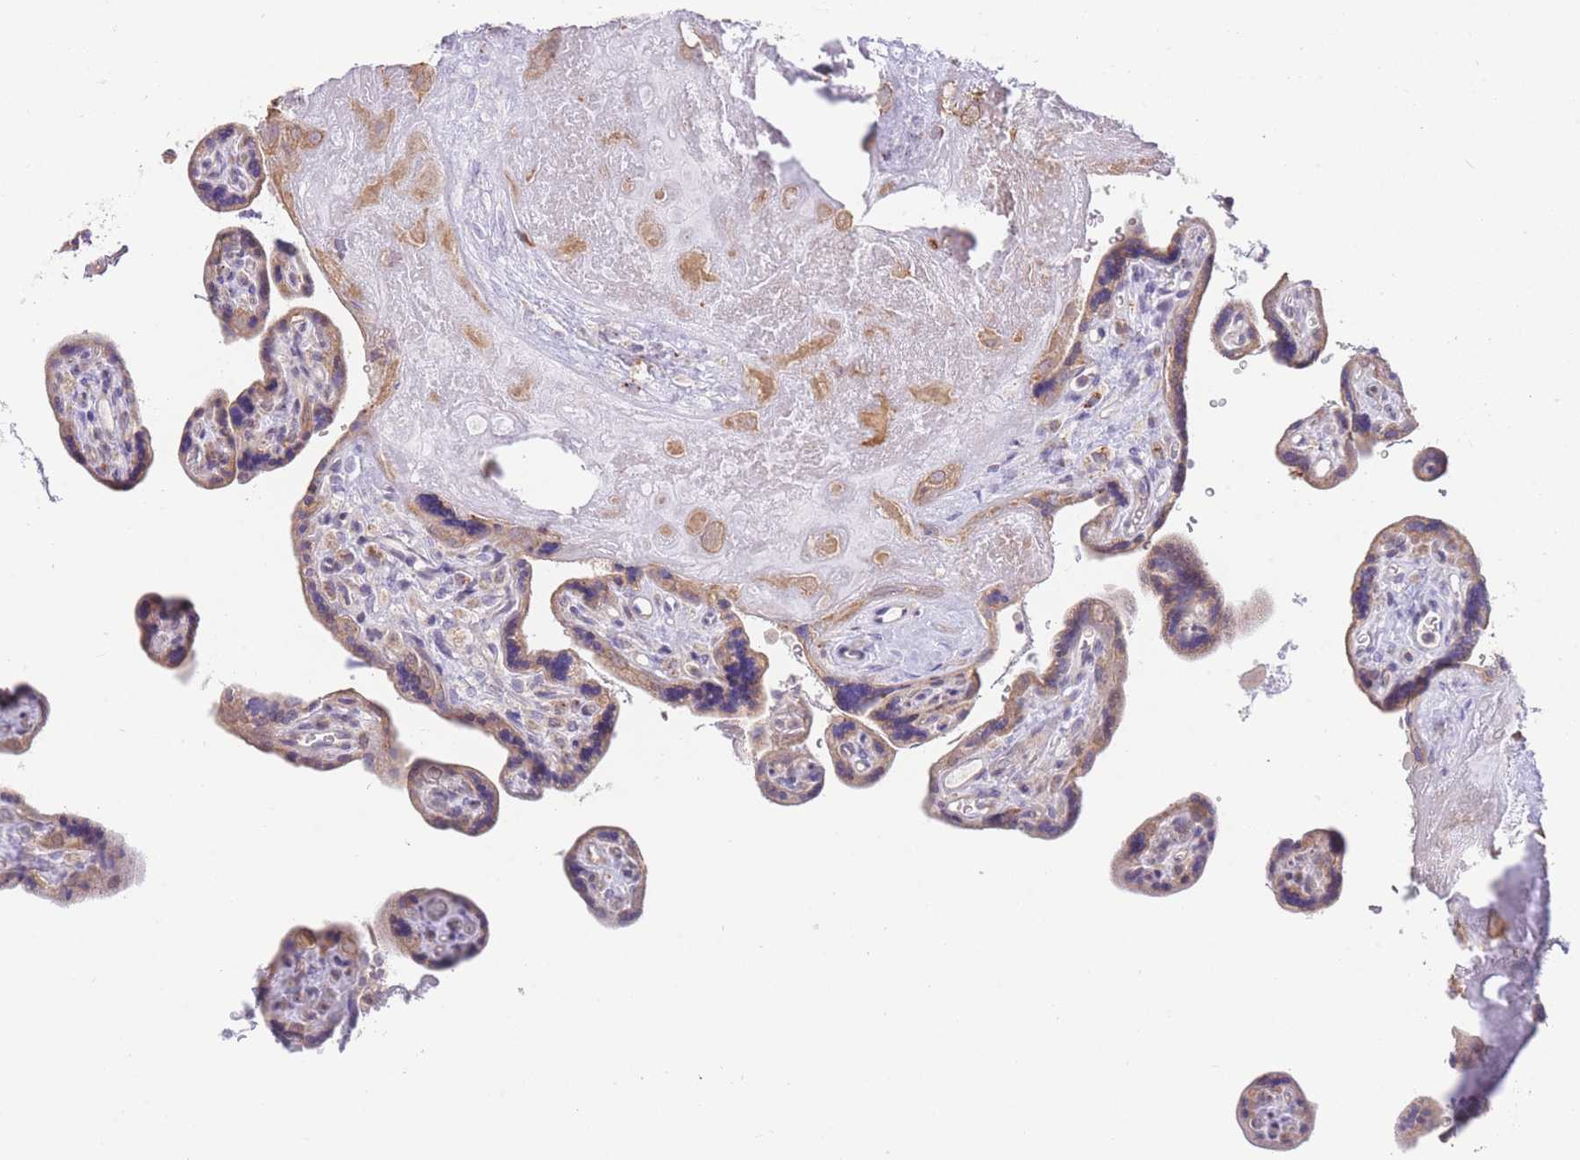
{"staining": {"intensity": "moderate", "quantity": ">75%", "location": "cytoplasmic/membranous"}, "tissue": "placenta", "cell_type": "Decidual cells", "image_type": "normal", "snomed": [{"axis": "morphology", "description": "Normal tissue, NOS"}, {"axis": "topography", "description": "Placenta"}], "caption": "High-power microscopy captured an IHC image of unremarkable placenta, revealing moderate cytoplasmic/membranous positivity in about >75% of decidual cells. (DAB IHC with brightfield microscopy, high magnification).", "gene": "BOLA2B", "patient": {"sex": "female", "age": 39}}